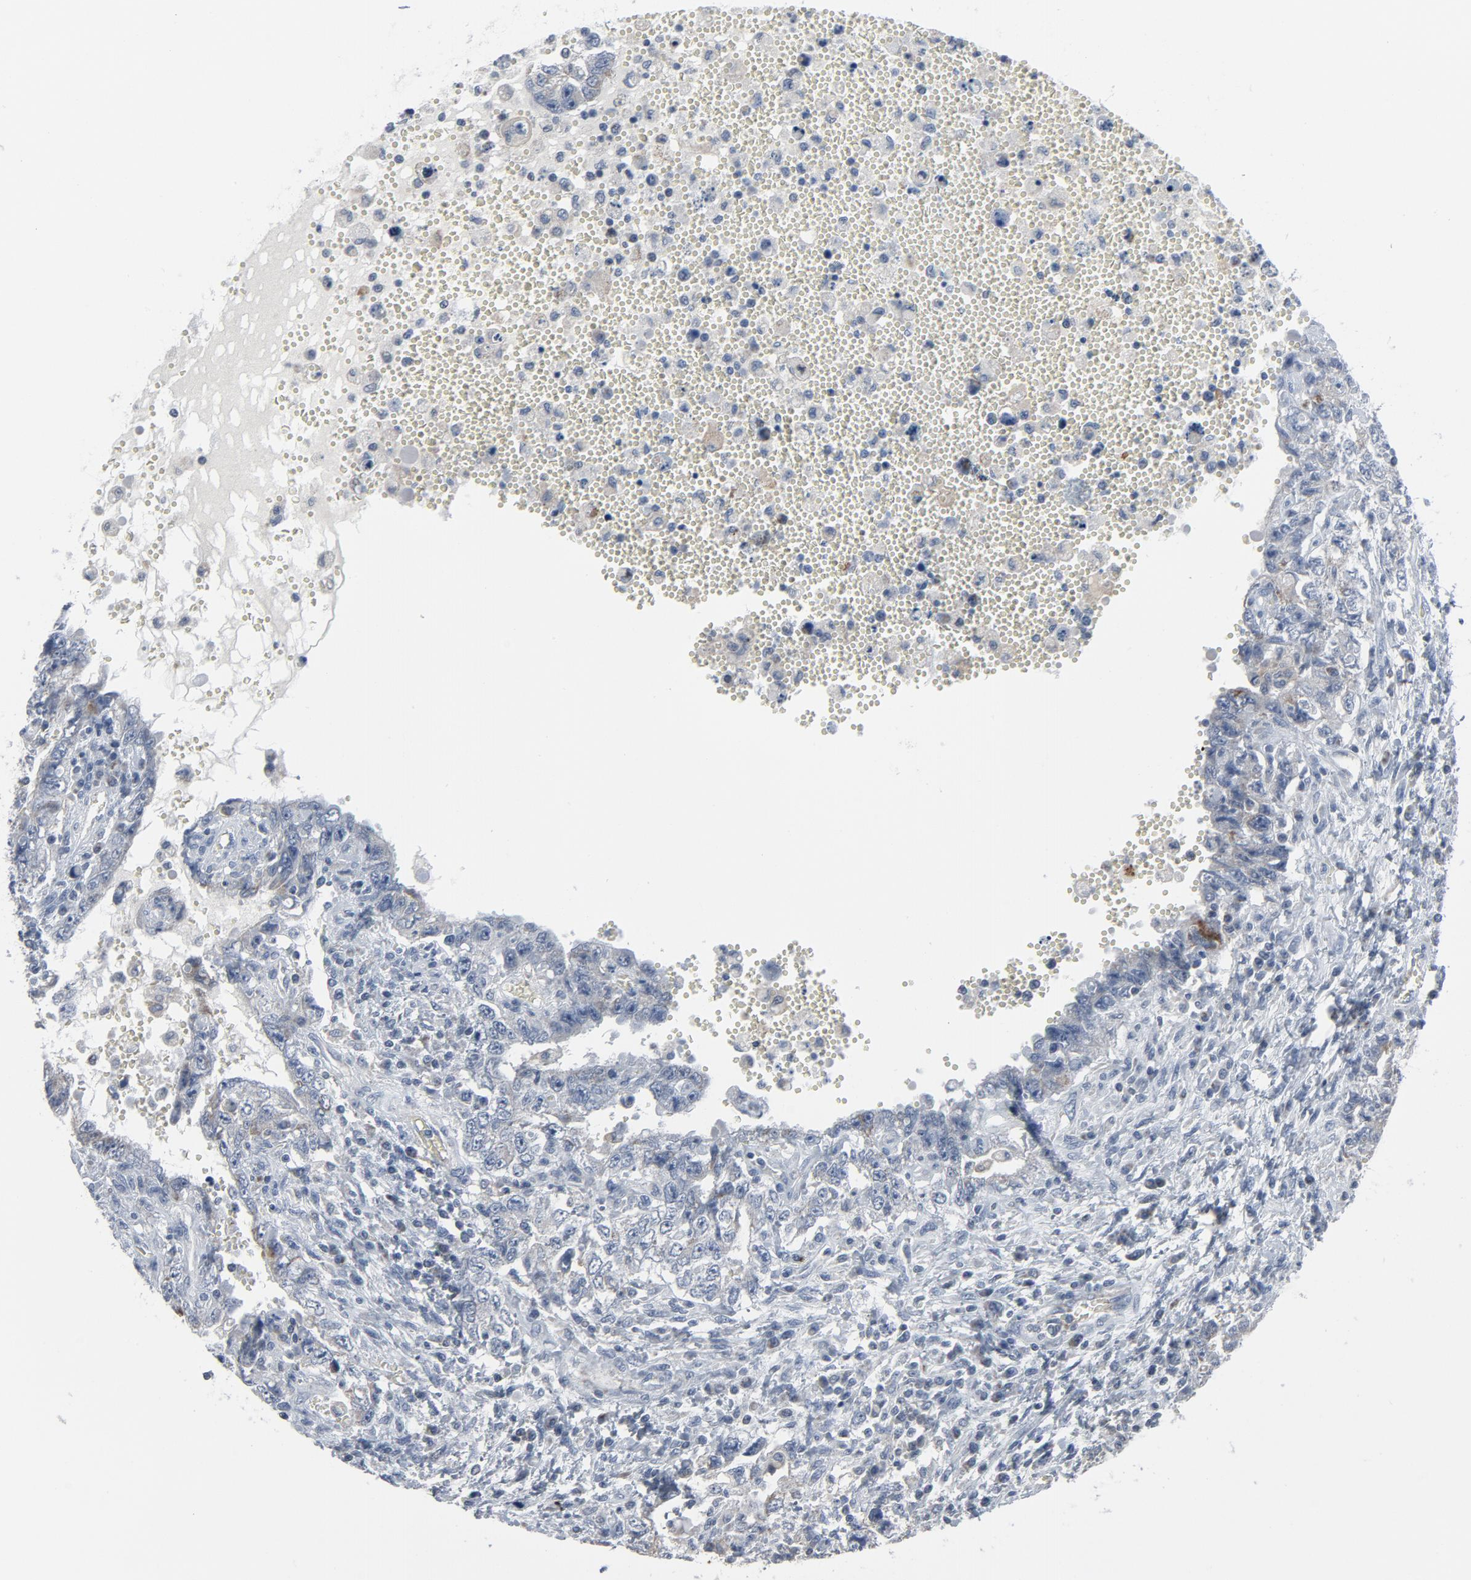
{"staining": {"intensity": "negative", "quantity": "none", "location": "none"}, "tissue": "testis cancer", "cell_type": "Tumor cells", "image_type": "cancer", "snomed": [{"axis": "morphology", "description": "Carcinoma, Embryonal, NOS"}, {"axis": "topography", "description": "Testis"}], "caption": "Tumor cells show no significant positivity in embryonal carcinoma (testis). (Stains: DAB (3,3'-diaminobenzidine) immunohistochemistry (IHC) with hematoxylin counter stain, Microscopy: brightfield microscopy at high magnification).", "gene": "GPX2", "patient": {"sex": "male", "age": 26}}